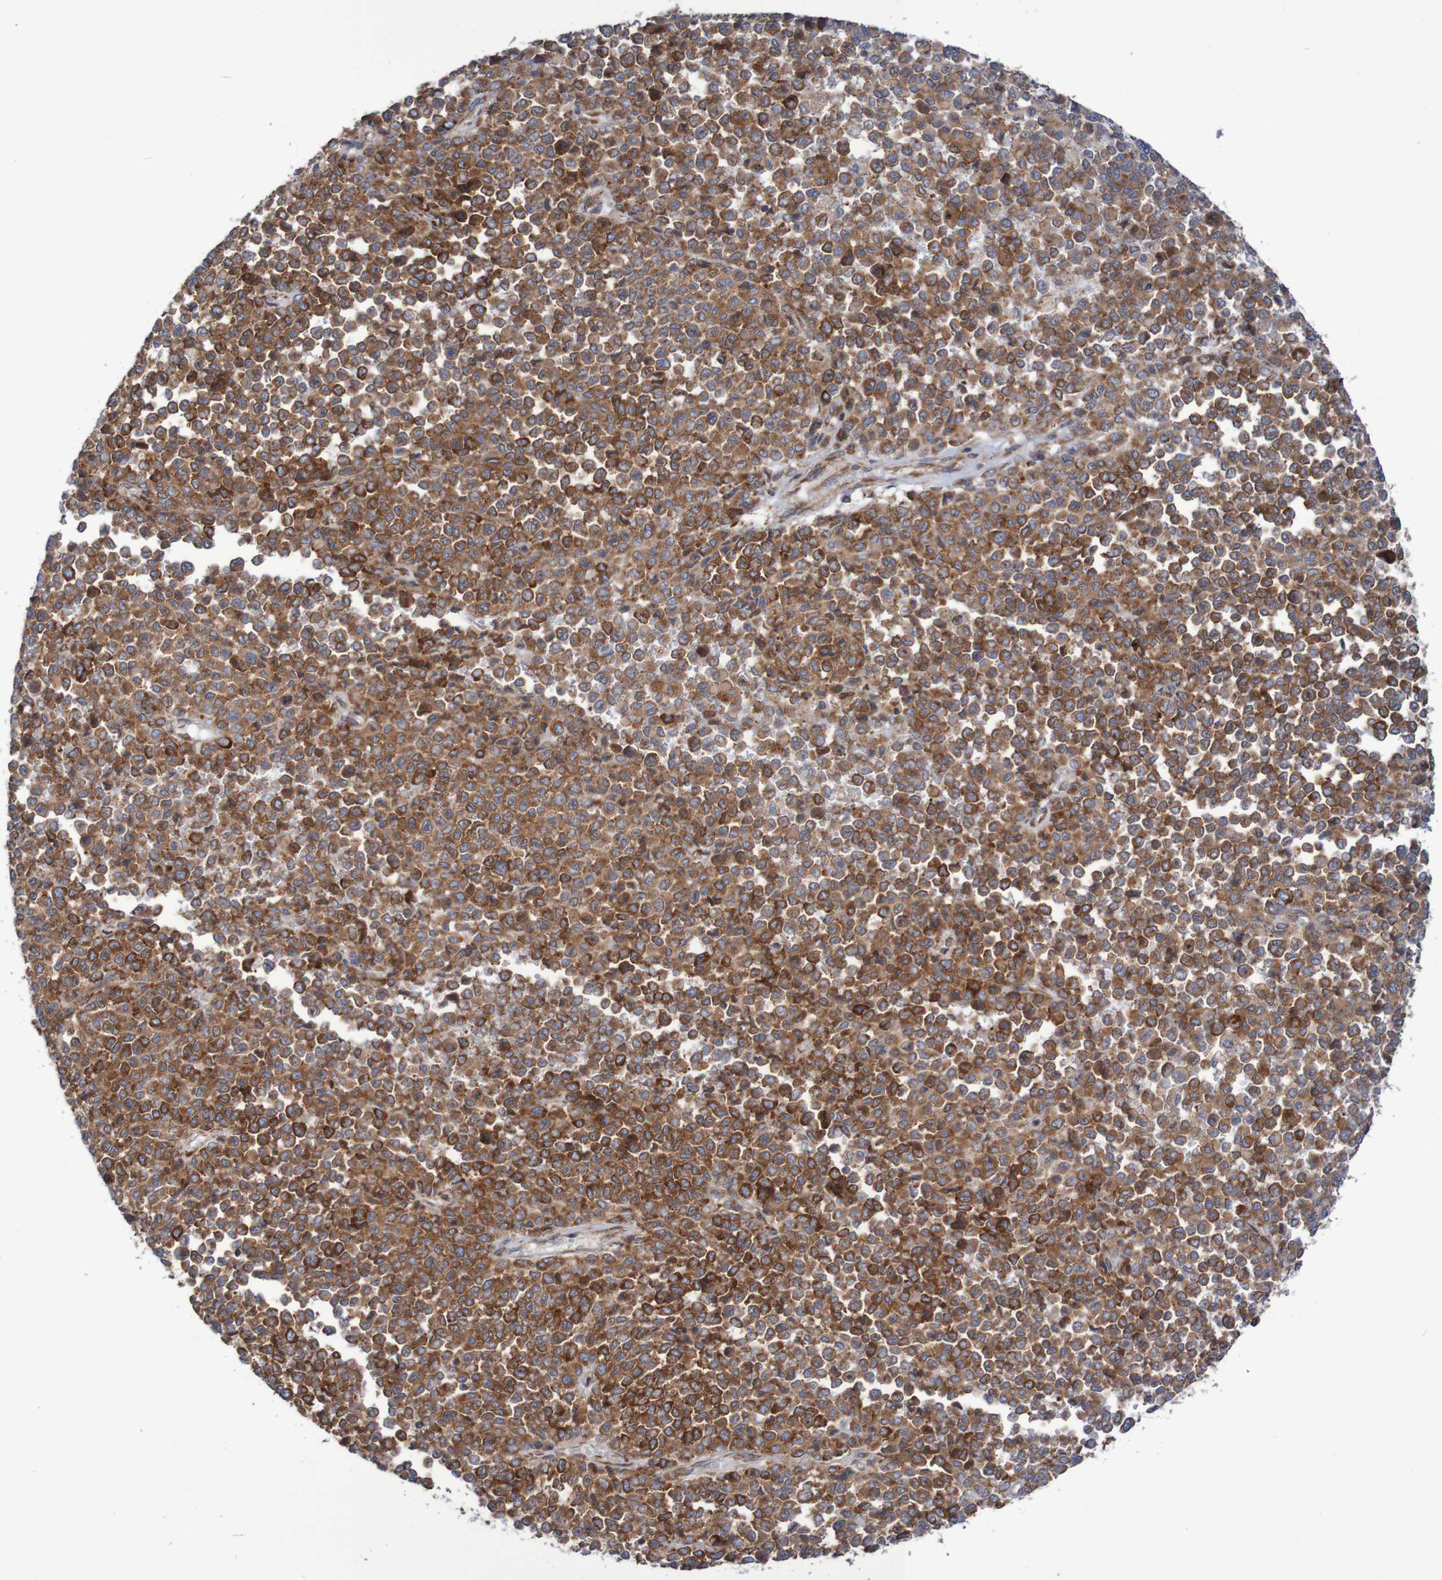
{"staining": {"intensity": "strong", "quantity": ">75%", "location": "cytoplasmic/membranous"}, "tissue": "melanoma", "cell_type": "Tumor cells", "image_type": "cancer", "snomed": [{"axis": "morphology", "description": "Malignant melanoma, Metastatic site"}, {"axis": "topography", "description": "Pancreas"}], "caption": "Malignant melanoma (metastatic site) stained with DAB immunohistochemistry (IHC) reveals high levels of strong cytoplasmic/membranous expression in approximately >75% of tumor cells. The staining was performed using DAB, with brown indicating positive protein expression. Nuclei are stained blue with hematoxylin.", "gene": "FXR2", "patient": {"sex": "female", "age": 30}}